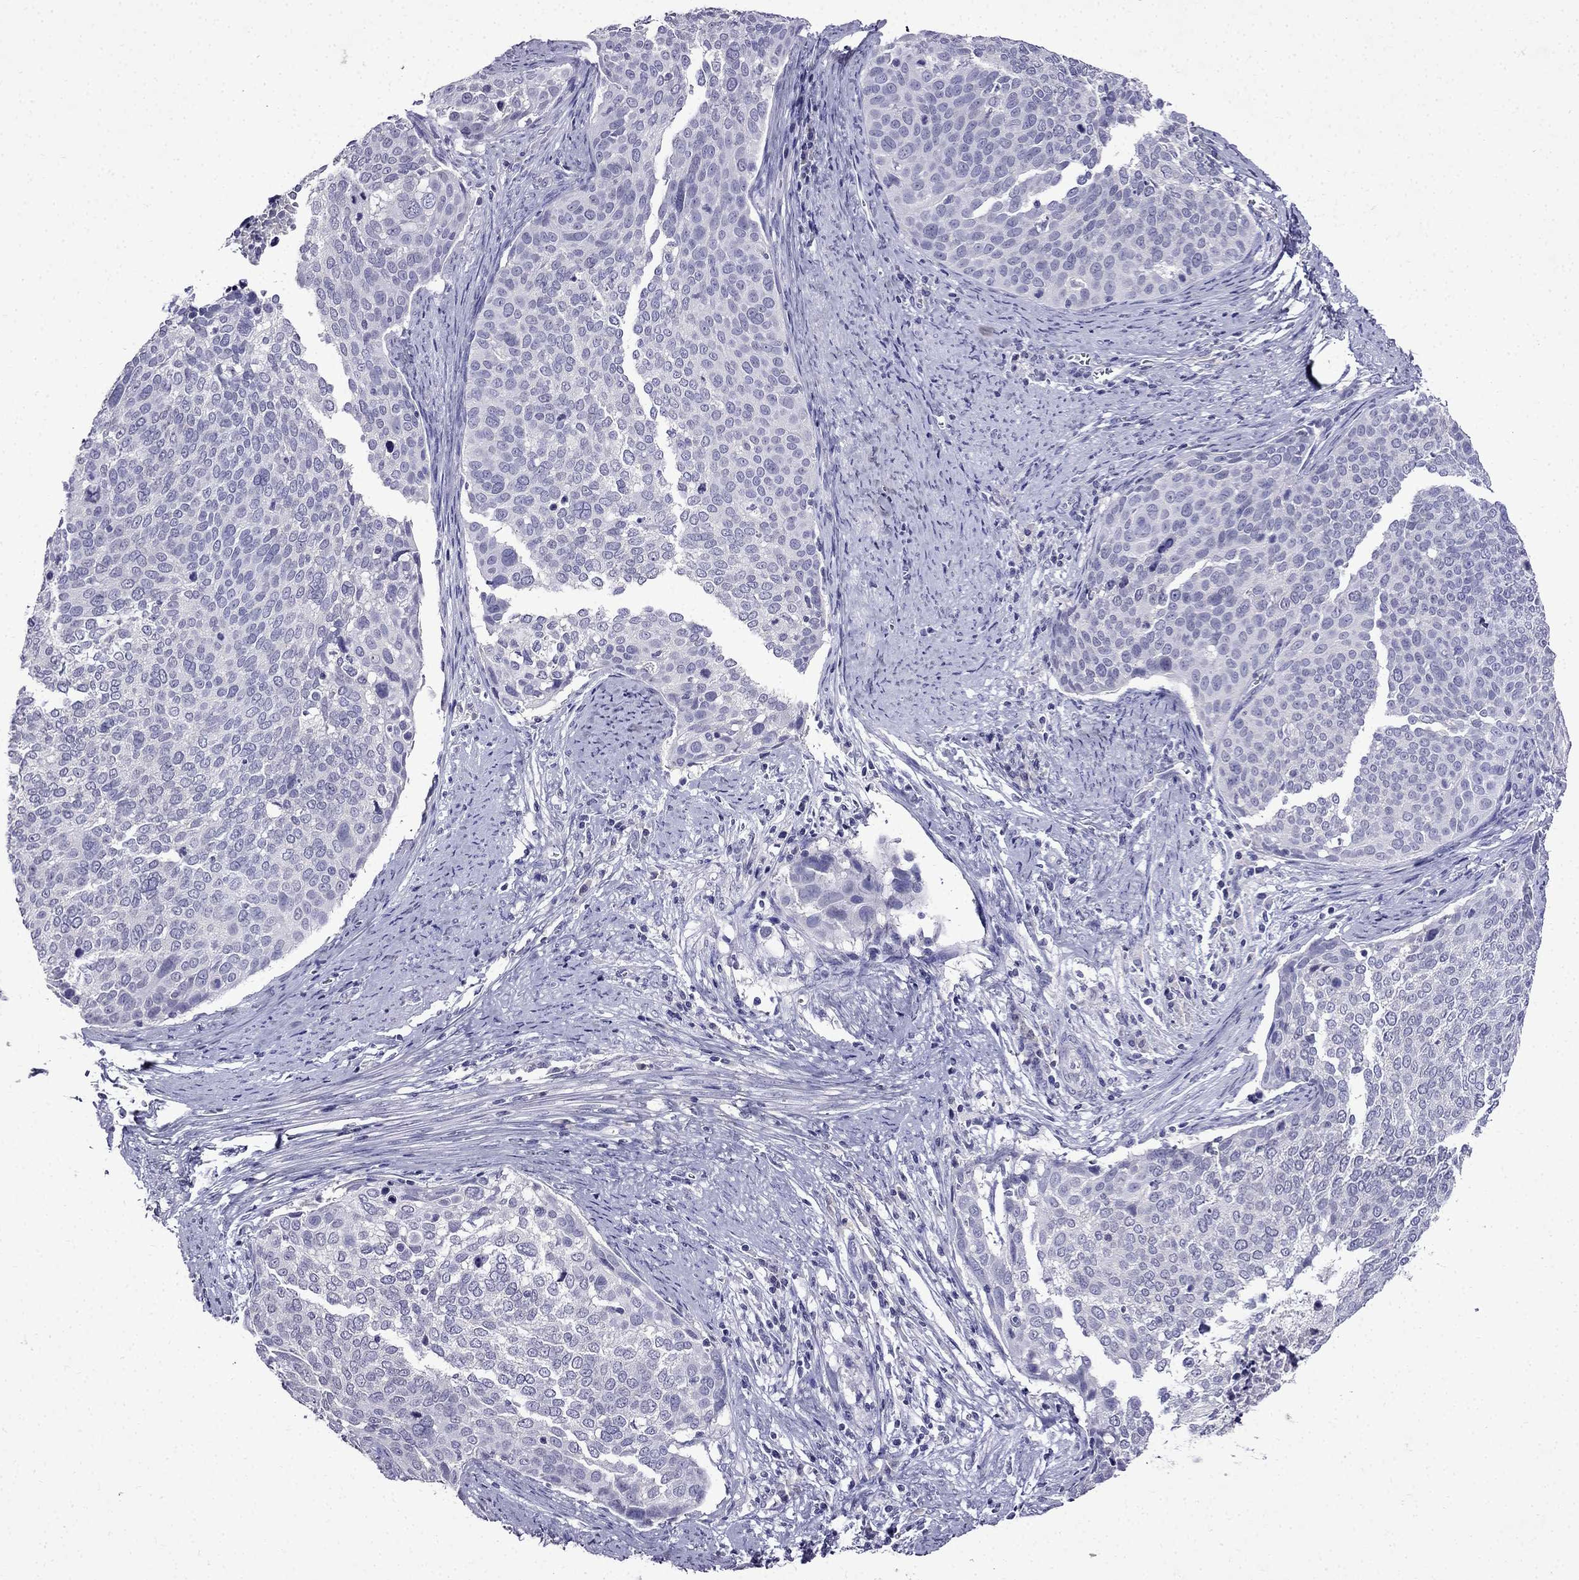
{"staining": {"intensity": "negative", "quantity": "none", "location": "none"}, "tissue": "cervical cancer", "cell_type": "Tumor cells", "image_type": "cancer", "snomed": [{"axis": "morphology", "description": "Squamous cell carcinoma, NOS"}, {"axis": "topography", "description": "Cervix"}], "caption": "Immunohistochemical staining of human squamous cell carcinoma (cervical) displays no significant expression in tumor cells.", "gene": "DNAH17", "patient": {"sex": "female", "age": 39}}